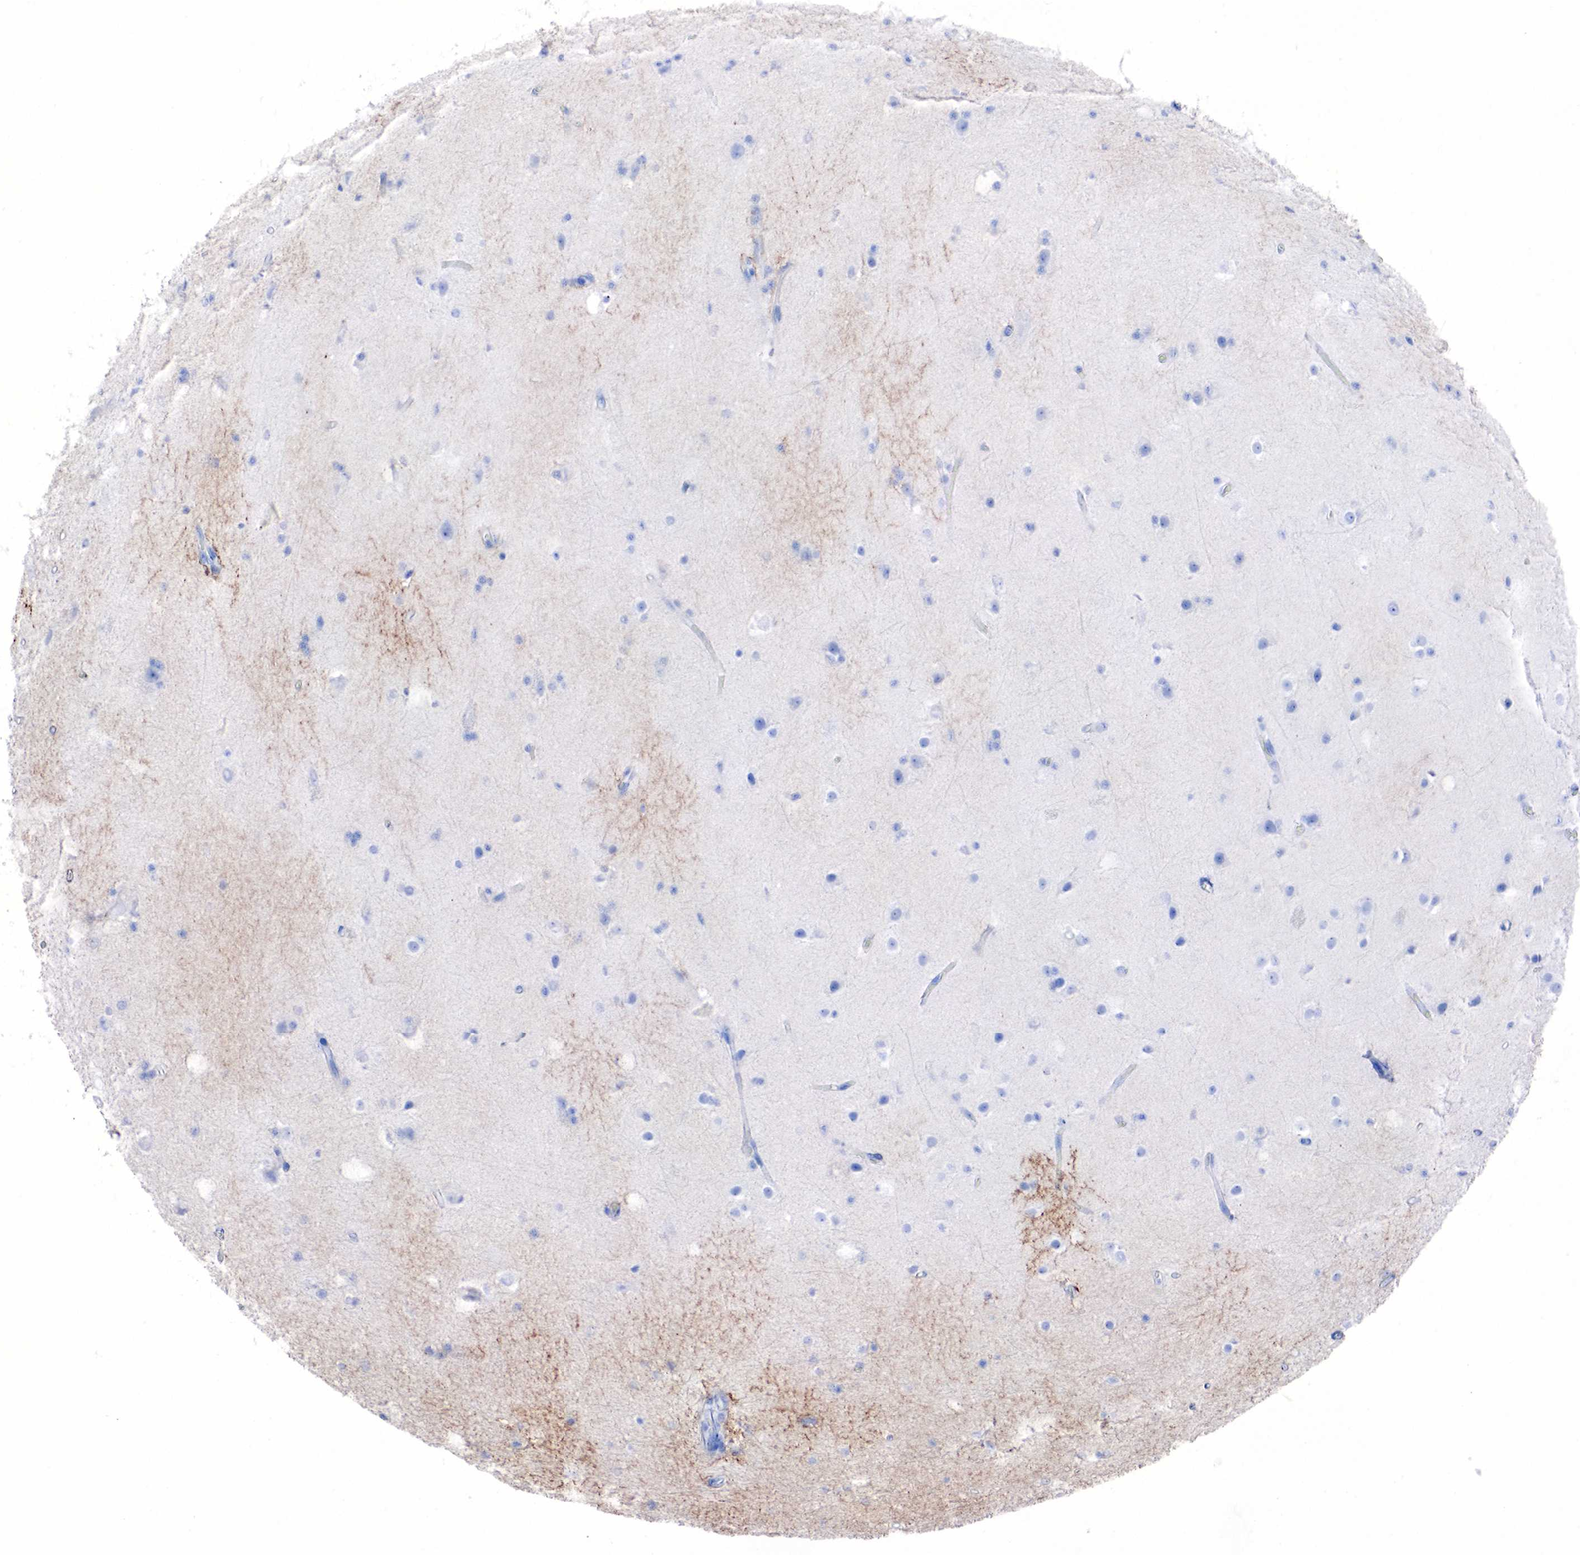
{"staining": {"intensity": "negative", "quantity": "none", "location": "none"}, "tissue": "cerebral cortex", "cell_type": "Endothelial cells", "image_type": "normal", "snomed": [{"axis": "morphology", "description": "Normal tissue, NOS"}, {"axis": "topography", "description": "Cerebral cortex"}, {"axis": "topography", "description": "Hippocampus"}], "caption": "Image shows no protein positivity in endothelial cells of benign cerebral cortex.", "gene": "FUT4", "patient": {"sex": "female", "age": 19}}